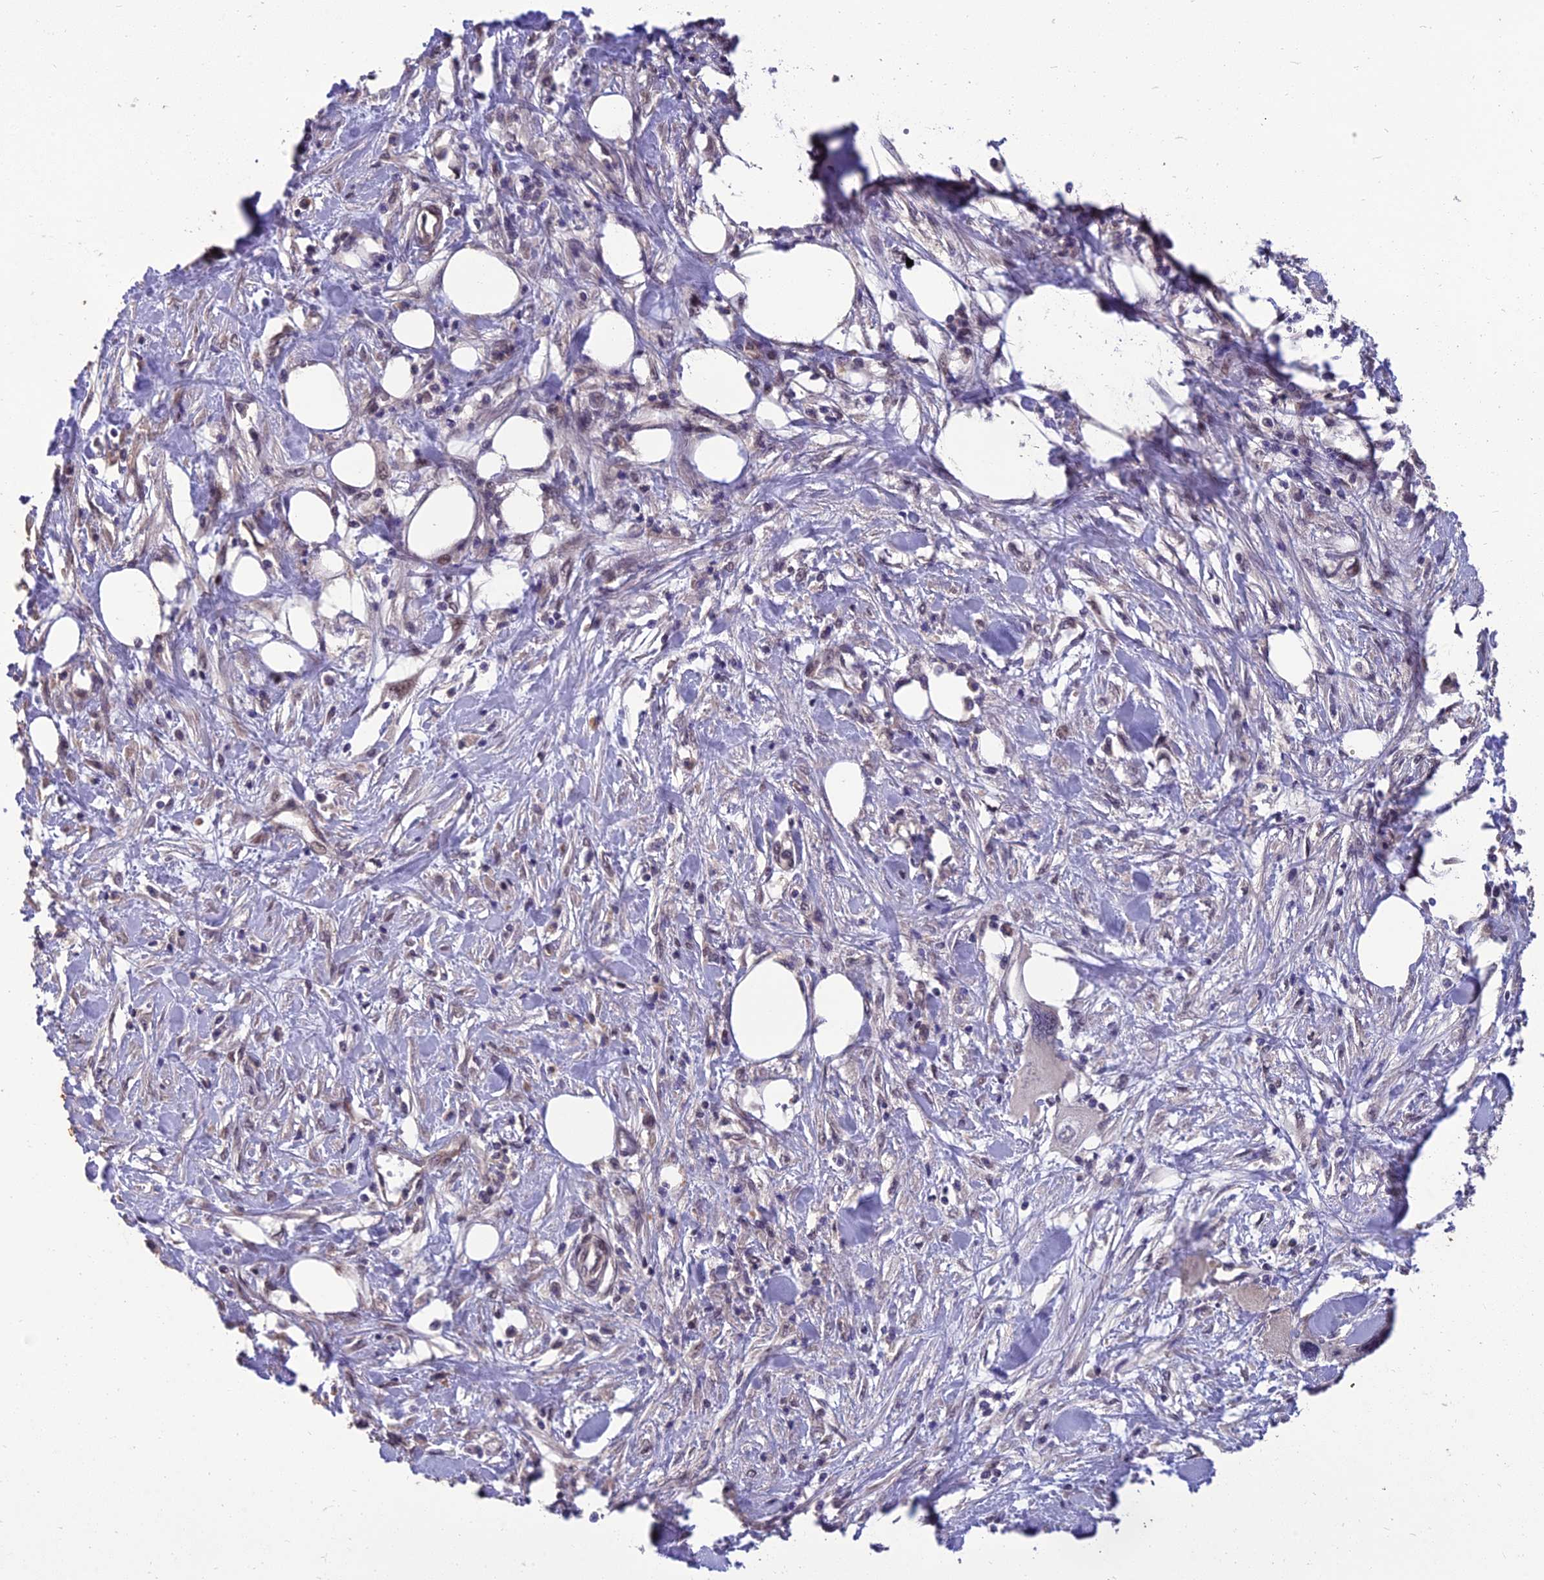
{"staining": {"intensity": "weak", "quantity": "<25%", "location": "cytoplasmic/membranous,nuclear"}, "tissue": "pancreatic cancer", "cell_type": "Tumor cells", "image_type": "cancer", "snomed": [{"axis": "morphology", "description": "Adenocarcinoma, NOS"}, {"axis": "topography", "description": "Pancreas"}], "caption": "High power microscopy histopathology image of an IHC photomicrograph of pancreatic adenocarcinoma, revealing no significant expression in tumor cells.", "gene": "GRWD1", "patient": {"sex": "female", "age": 50}}